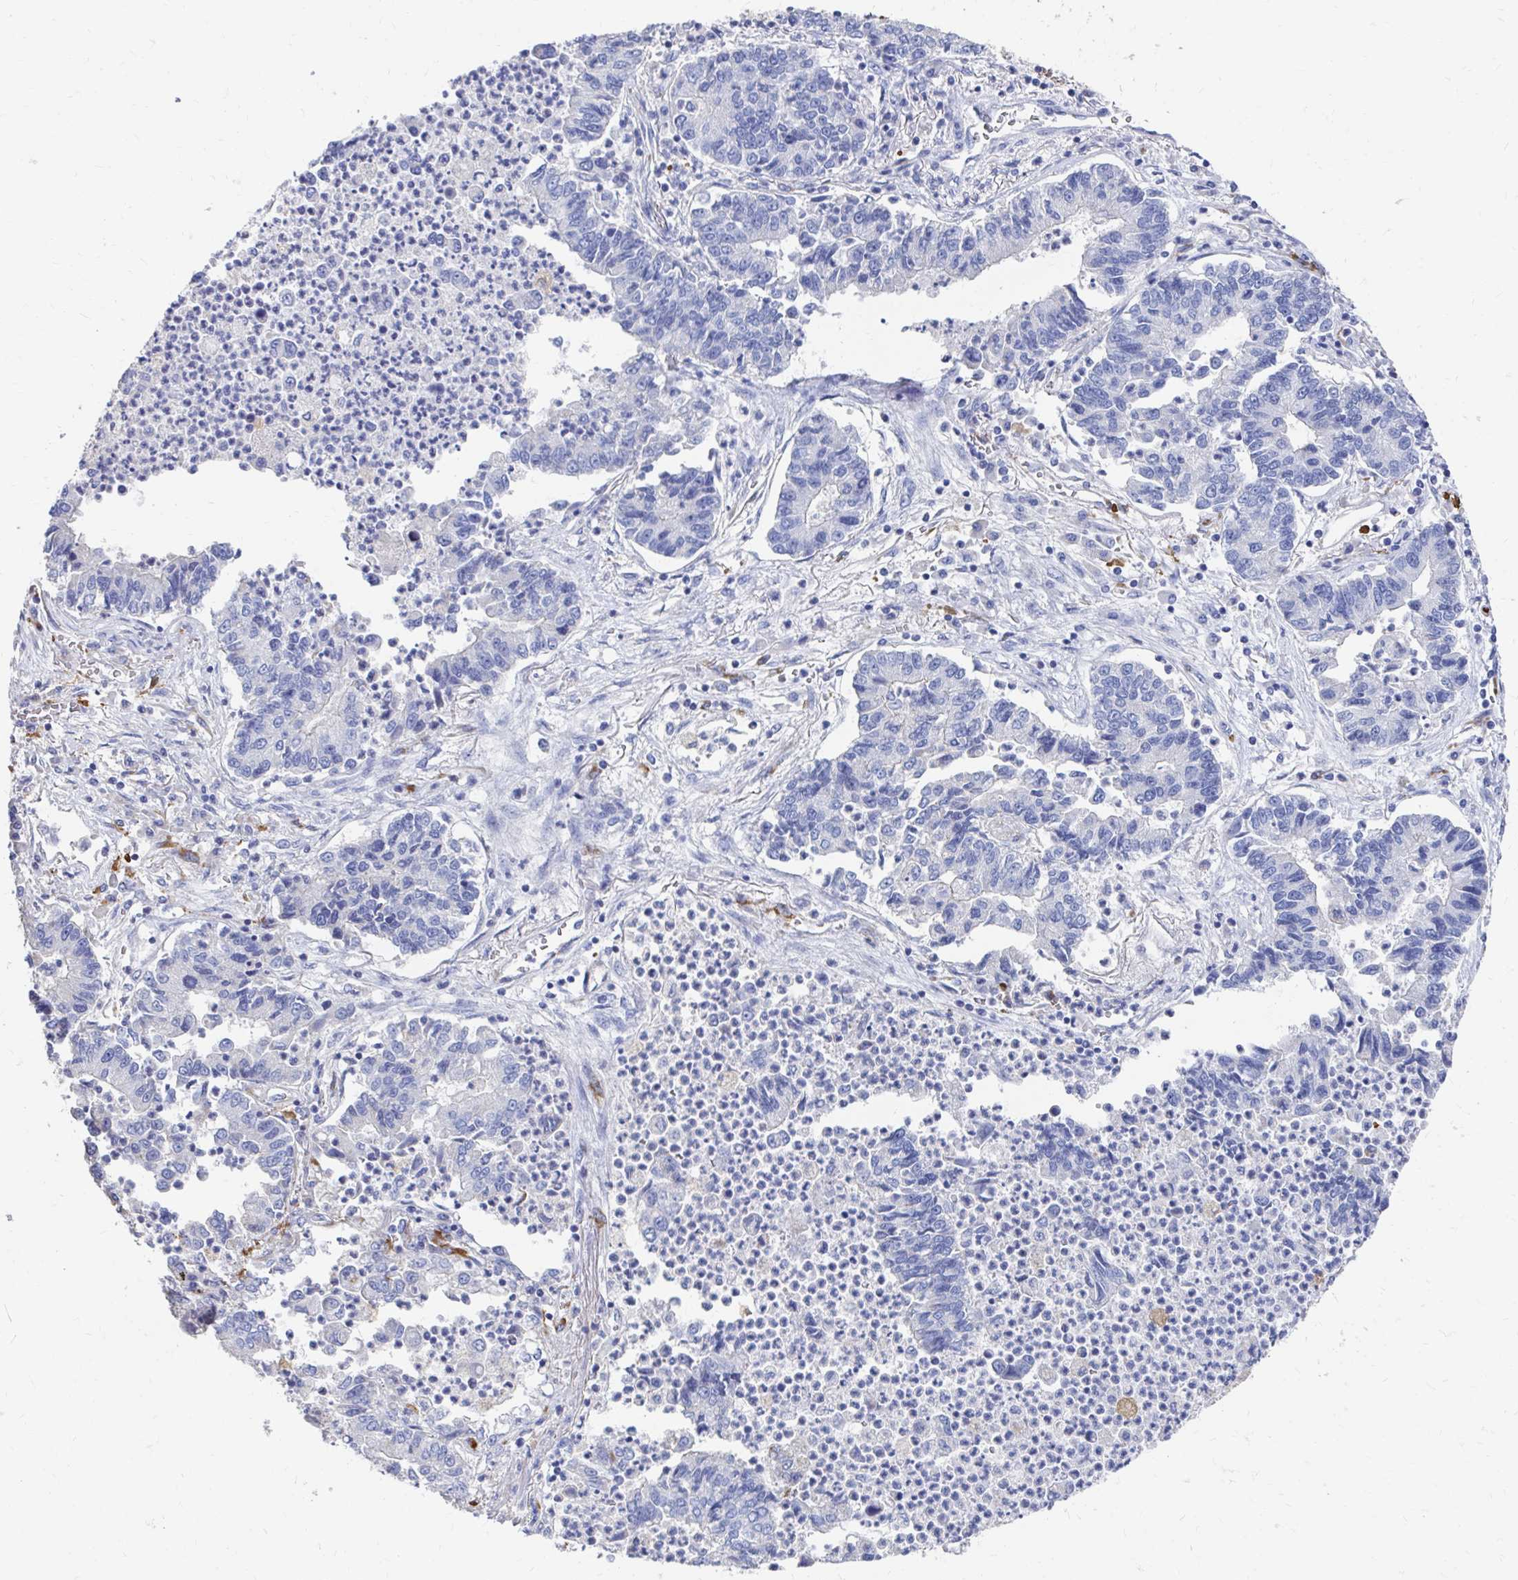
{"staining": {"intensity": "negative", "quantity": "none", "location": "none"}, "tissue": "lung cancer", "cell_type": "Tumor cells", "image_type": "cancer", "snomed": [{"axis": "morphology", "description": "Adenocarcinoma, NOS"}, {"axis": "topography", "description": "Lung"}], "caption": "Lung cancer (adenocarcinoma) was stained to show a protein in brown. There is no significant staining in tumor cells. The staining is performed using DAB brown chromogen with nuclei counter-stained in using hematoxylin.", "gene": "LAMC3", "patient": {"sex": "female", "age": 57}}